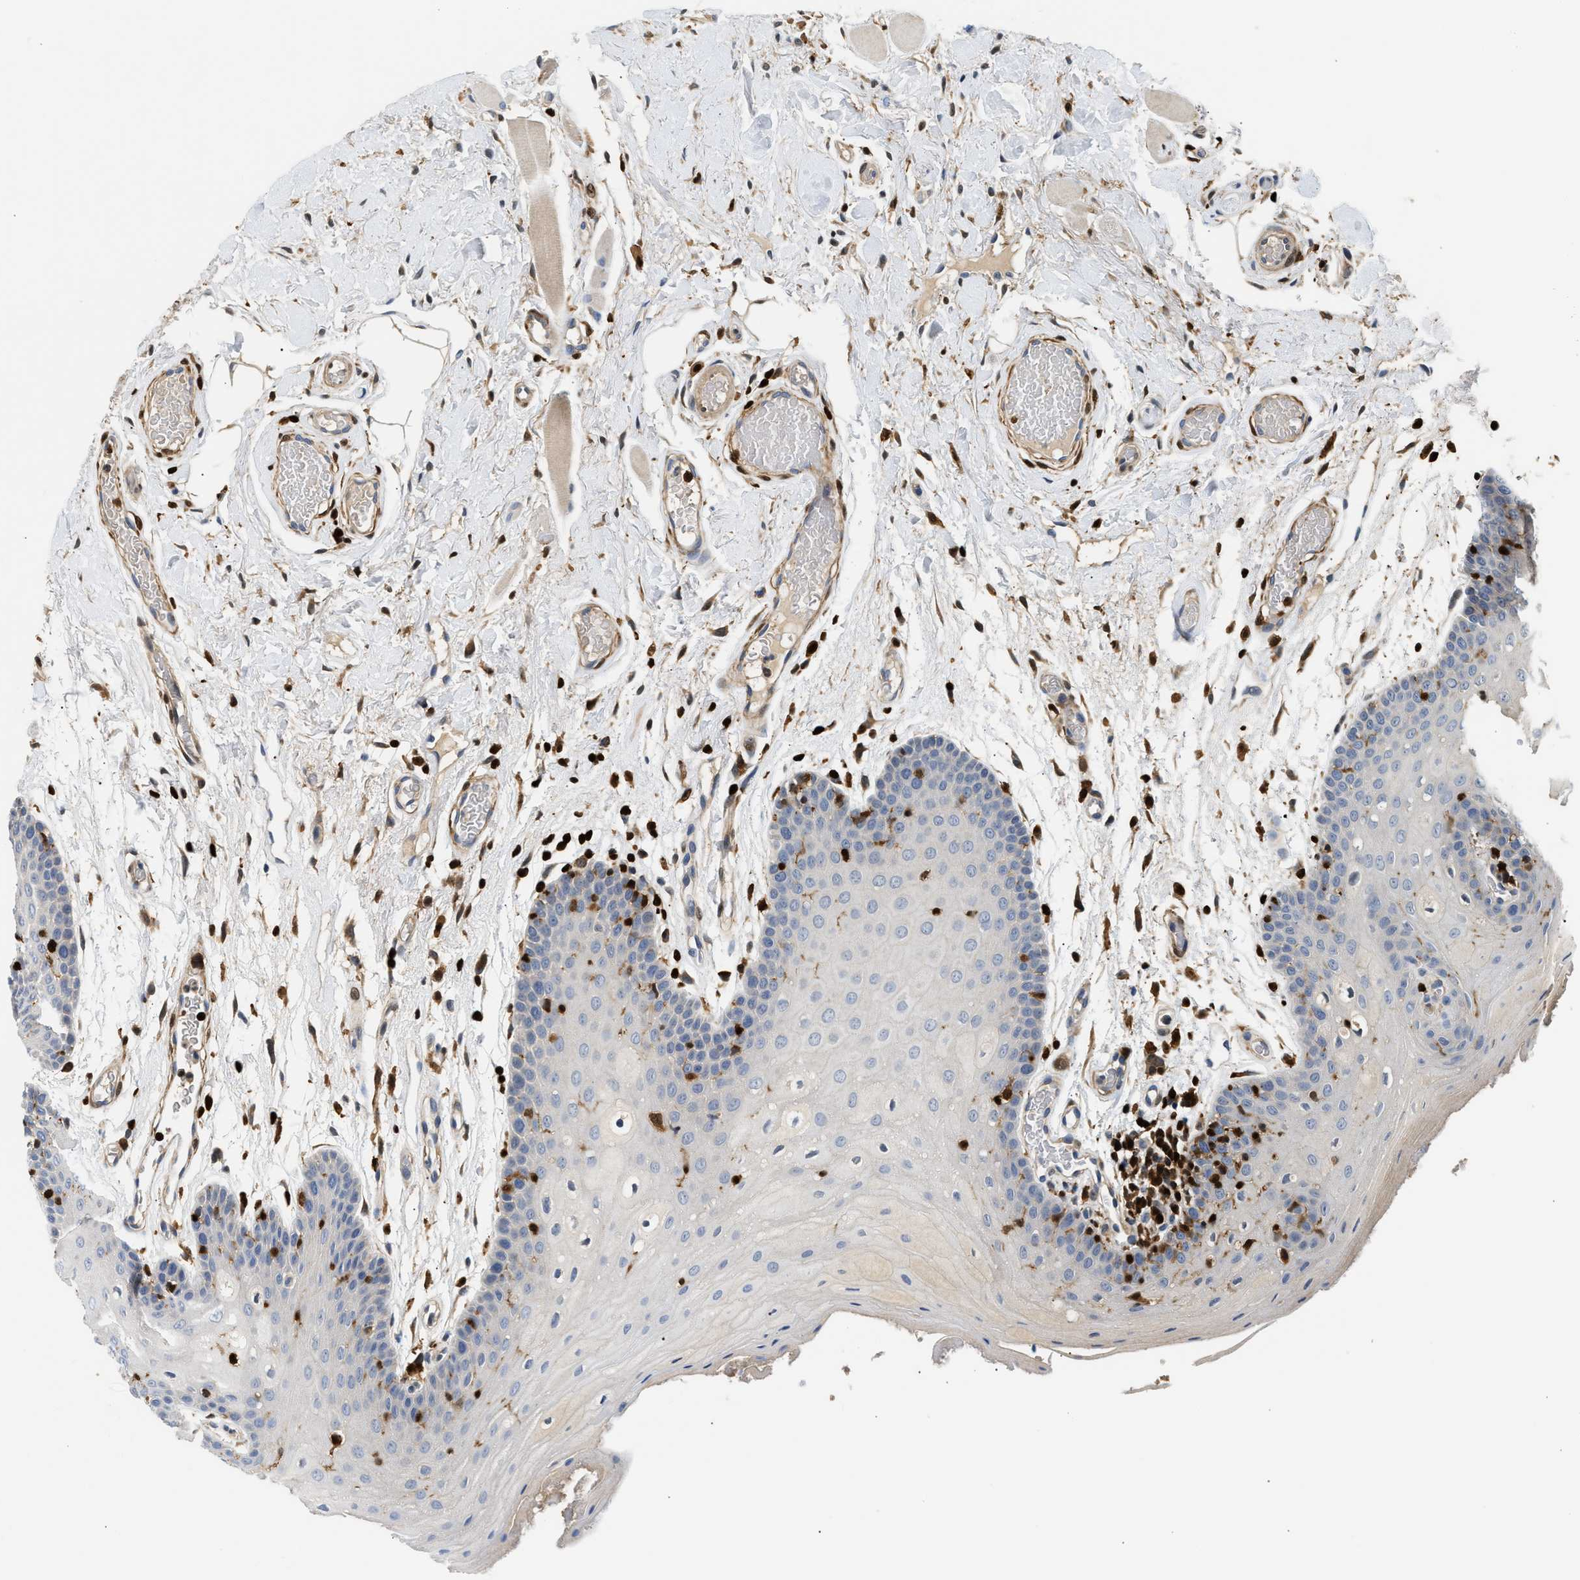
{"staining": {"intensity": "negative", "quantity": "none", "location": "none"}, "tissue": "oral mucosa", "cell_type": "Squamous epithelial cells", "image_type": "normal", "snomed": [{"axis": "morphology", "description": "Normal tissue, NOS"}, {"axis": "morphology", "description": "Squamous cell carcinoma, NOS"}, {"axis": "topography", "description": "Oral tissue"}, {"axis": "topography", "description": "Head-Neck"}], "caption": "The immunohistochemistry (IHC) photomicrograph has no significant staining in squamous epithelial cells of oral mucosa. Nuclei are stained in blue.", "gene": "SLIT2", "patient": {"sex": "male", "age": 71}}